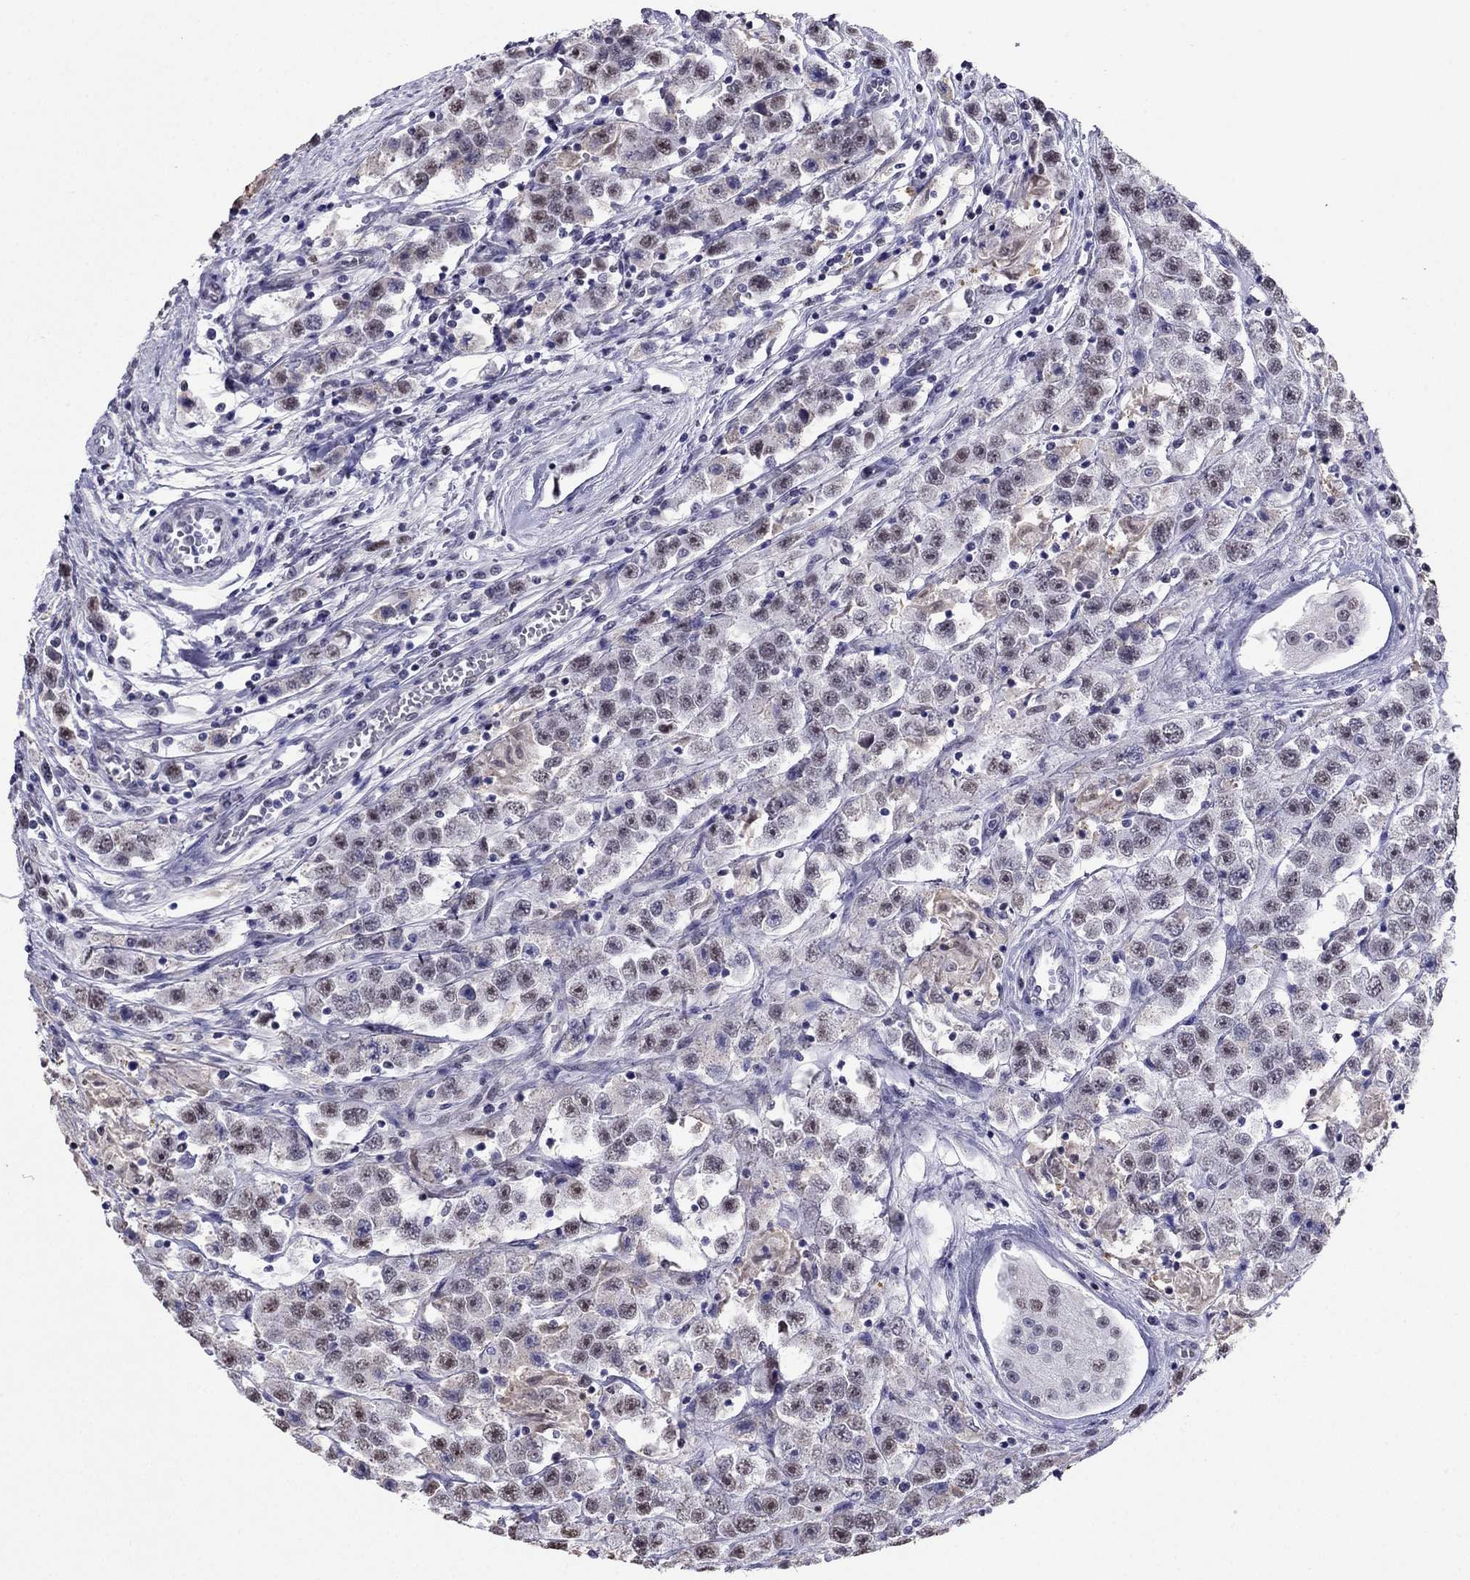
{"staining": {"intensity": "moderate", "quantity": "<25%", "location": "nuclear"}, "tissue": "testis cancer", "cell_type": "Tumor cells", "image_type": "cancer", "snomed": [{"axis": "morphology", "description": "Seminoma, NOS"}, {"axis": "topography", "description": "Testis"}], "caption": "Immunohistochemistry (IHC) image of testis seminoma stained for a protein (brown), which reveals low levels of moderate nuclear staining in about <25% of tumor cells.", "gene": "PPM1G", "patient": {"sex": "male", "age": 45}}